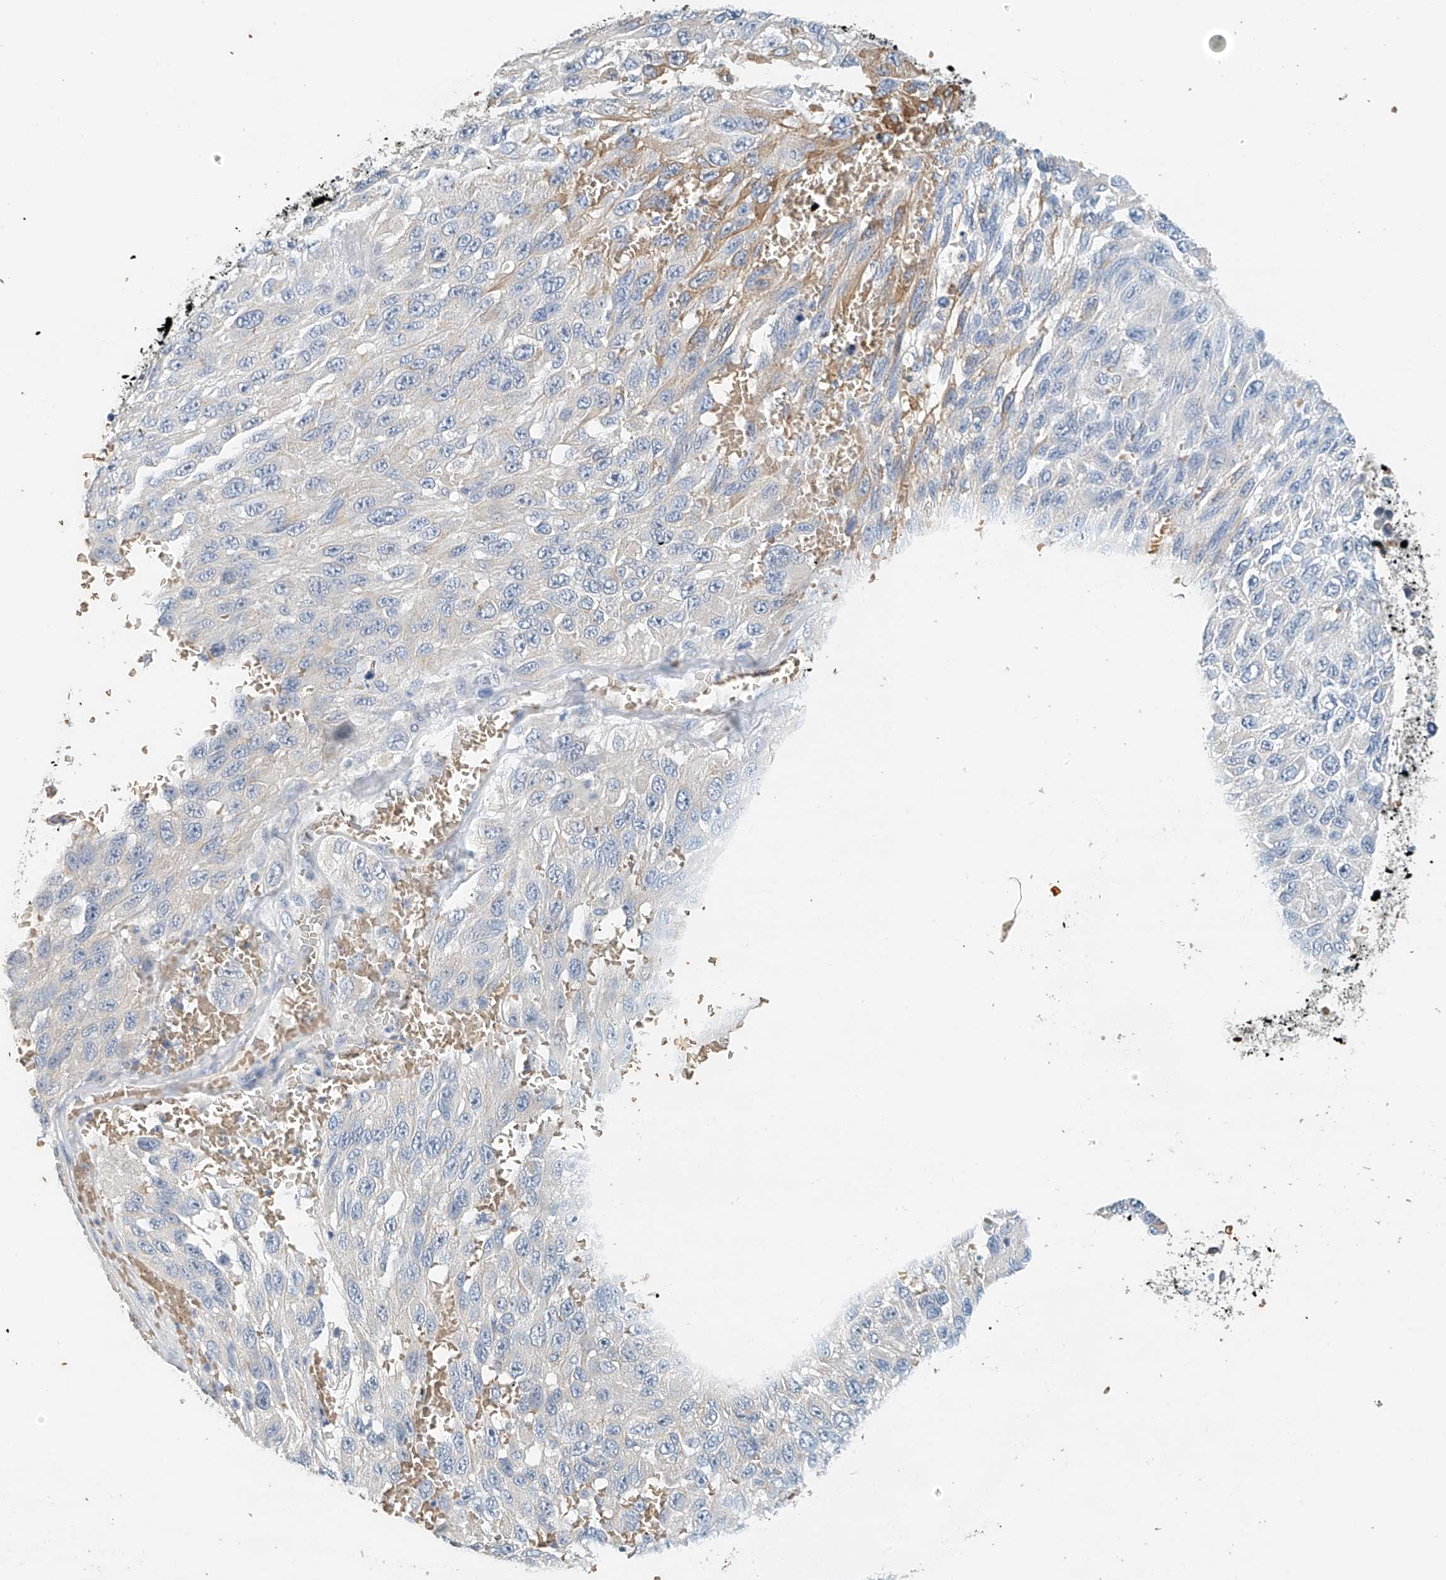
{"staining": {"intensity": "negative", "quantity": "none", "location": "none"}, "tissue": "melanoma", "cell_type": "Tumor cells", "image_type": "cancer", "snomed": [{"axis": "morphology", "description": "Malignant melanoma, NOS"}, {"axis": "topography", "description": "Skin"}], "caption": "An immunohistochemistry (IHC) micrograph of malignant melanoma is shown. There is no staining in tumor cells of malignant melanoma.", "gene": "RCAN3", "patient": {"sex": "female", "age": 96}}